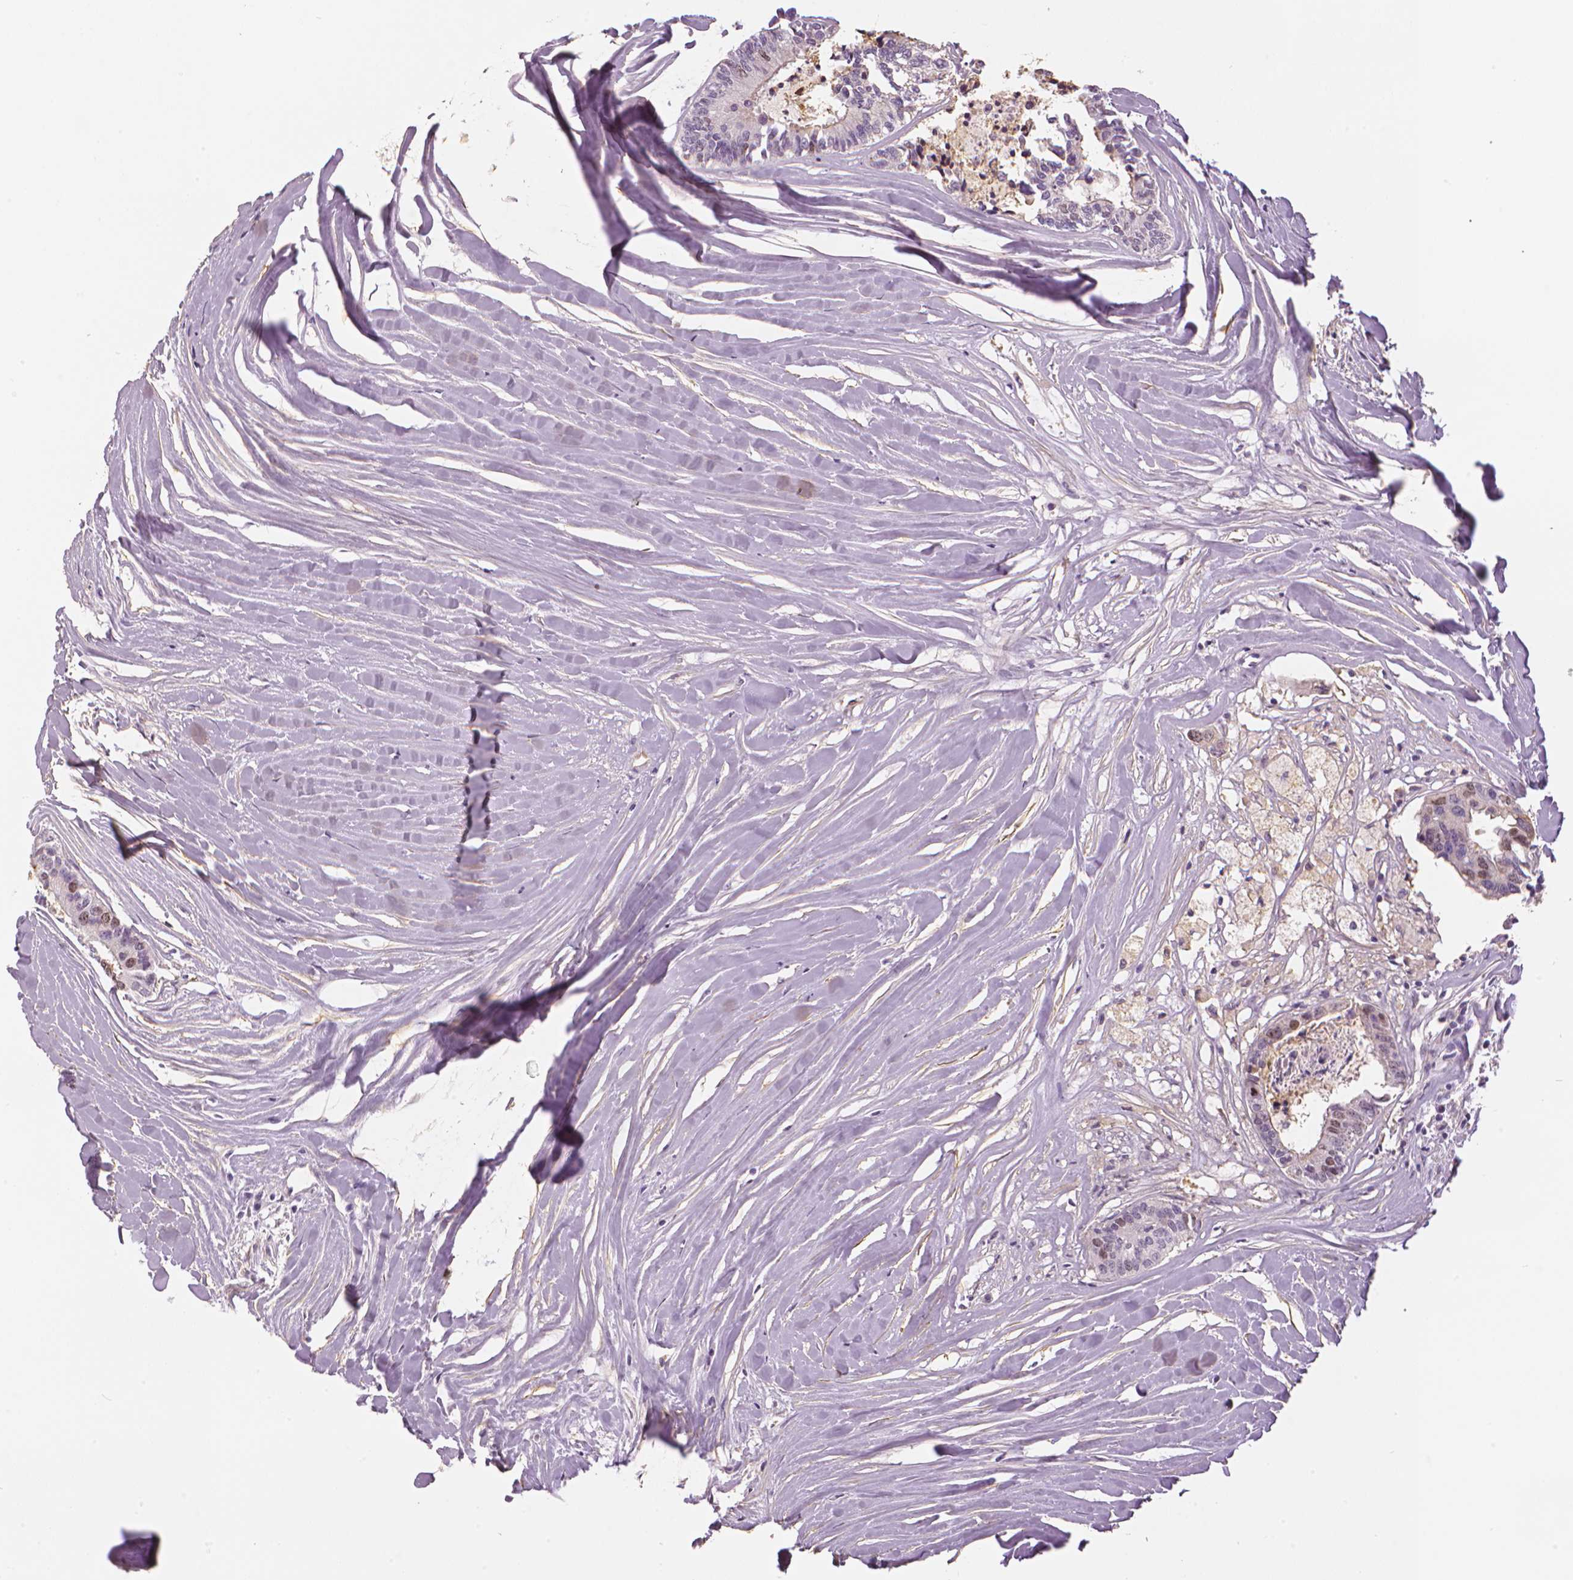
{"staining": {"intensity": "weak", "quantity": "<25%", "location": "nuclear"}, "tissue": "colorectal cancer", "cell_type": "Tumor cells", "image_type": "cancer", "snomed": [{"axis": "morphology", "description": "Adenocarcinoma, NOS"}, {"axis": "topography", "description": "Colon"}, {"axis": "topography", "description": "Rectum"}], "caption": "A high-resolution micrograph shows immunohistochemistry (IHC) staining of colorectal cancer, which displays no significant expression in tumor cells.", "gene": "MKI67", "patient": {"sex": "male", "age": 57}}